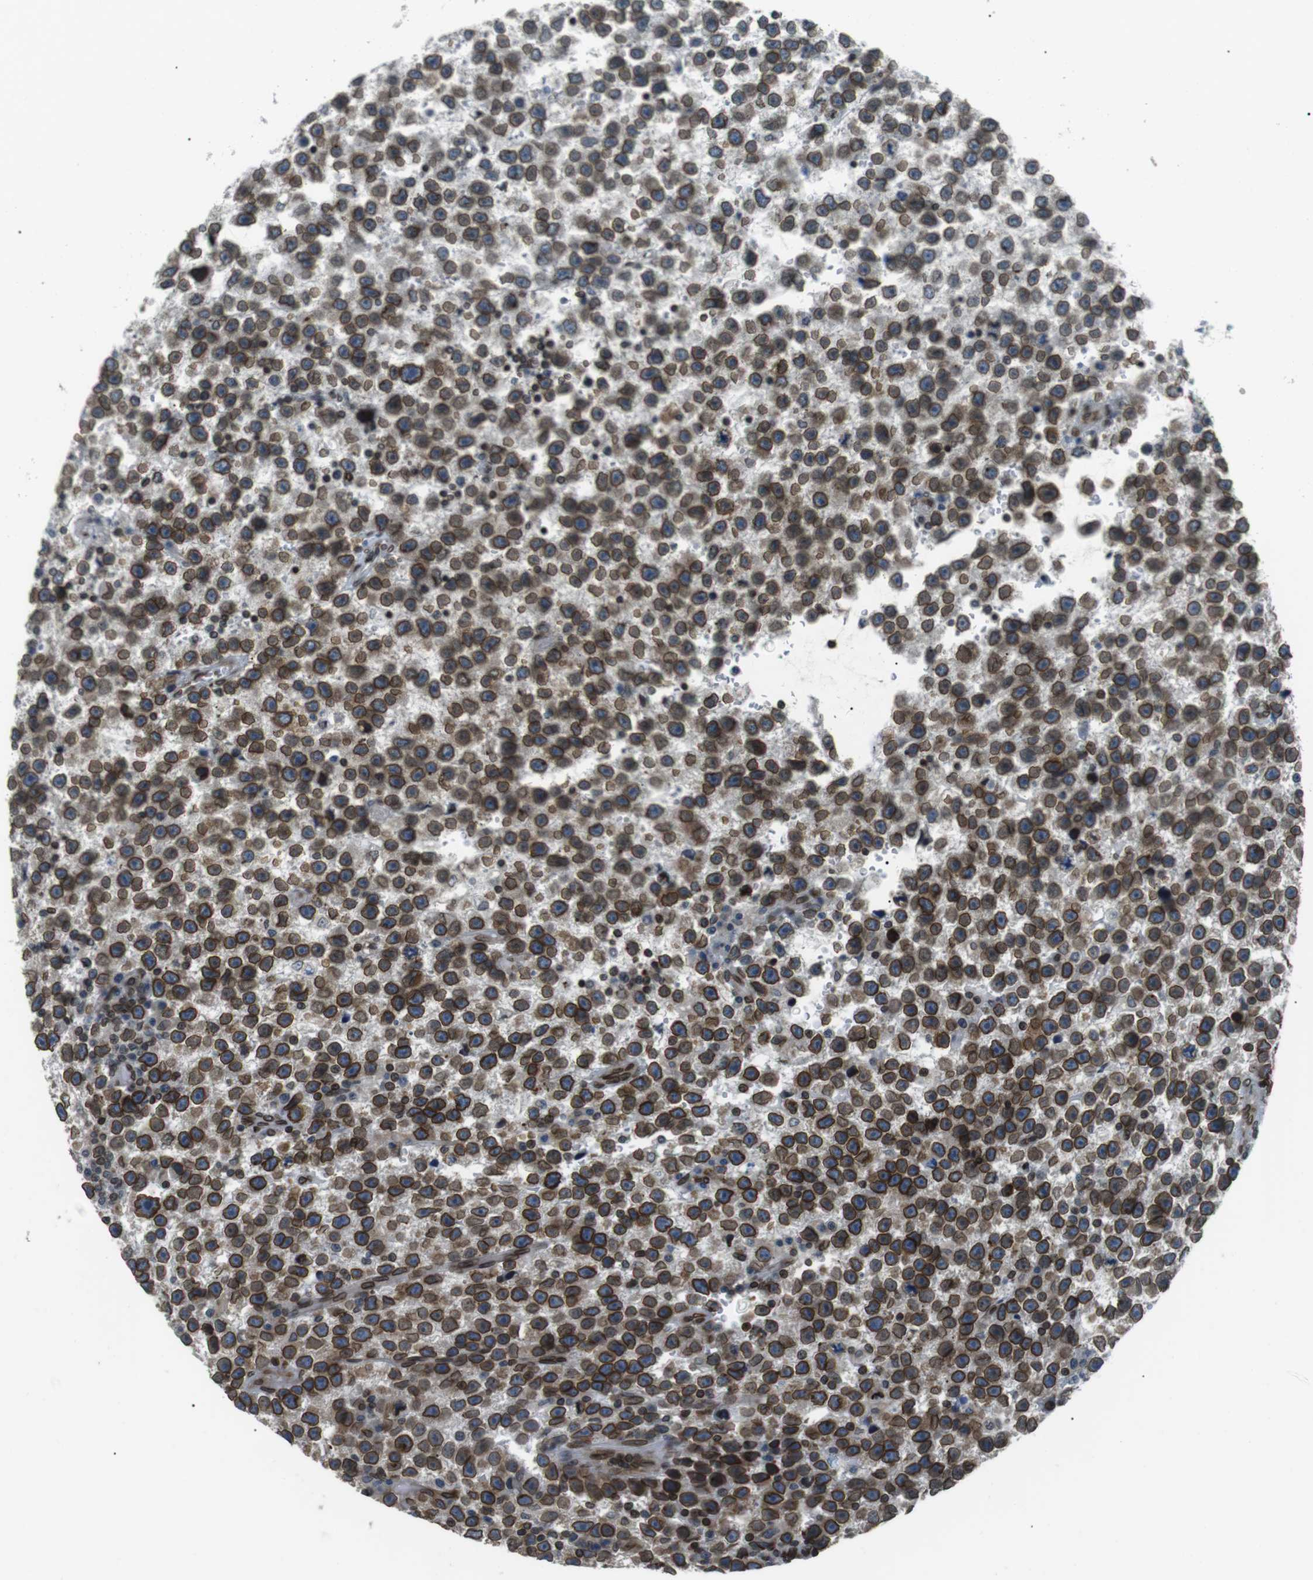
{"staining": {"intensity": "moderate", "quantity": ">75%", "location": "cytoplasmic/membranous,nuclear"}, "tissue": "testis cancer", "cell_type": "Tumor cells", "image_type": "cancer", "snomed": [{"axis": "morphology", "description": "Seminoma, NOS"}, {"axis": "topography", "description": "Testis"}], "caption": "Testis cancer stained with DAB immunohistochemistry (IHC) exhibits medium levels of moderate cytoplasmic/membranous and nuclear positivity in about >75% of tumor cells.", "gene": "TMX4", "patient": {"sex": "male", "age": 33}}